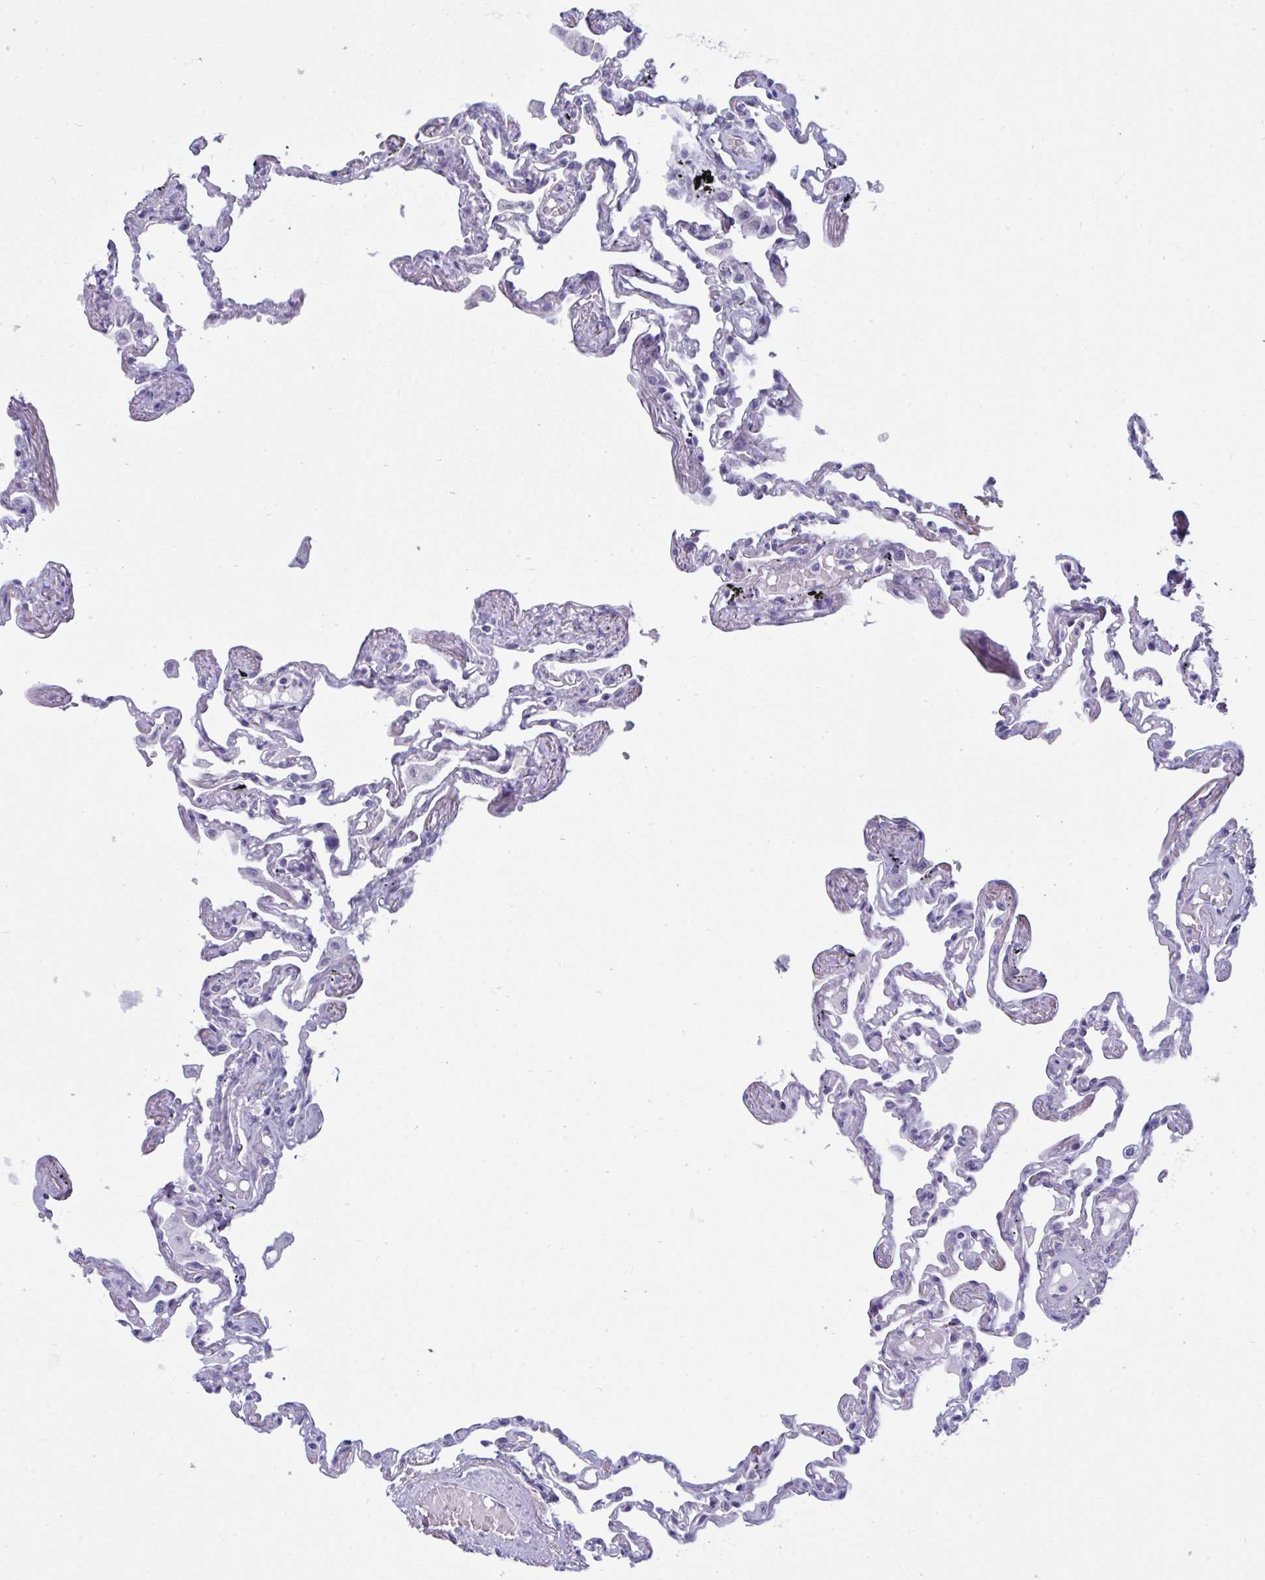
{"staining": {"intensity": "negative", "quantity": "none", "location": "none"}, "tissue": "lung", "cell_type": "Alveolar cells", "image_type": "normal", "snomed": [{"axis": "morphology", "description": "Normal tissue, NOS"}, {"axis": "topography", "description": "Lung"}], "caption": "Alveolar cells show no significant expression in unremarkable lung.", "gene": "PRDM9", "patient": {"sex": "female", "age": 67}}